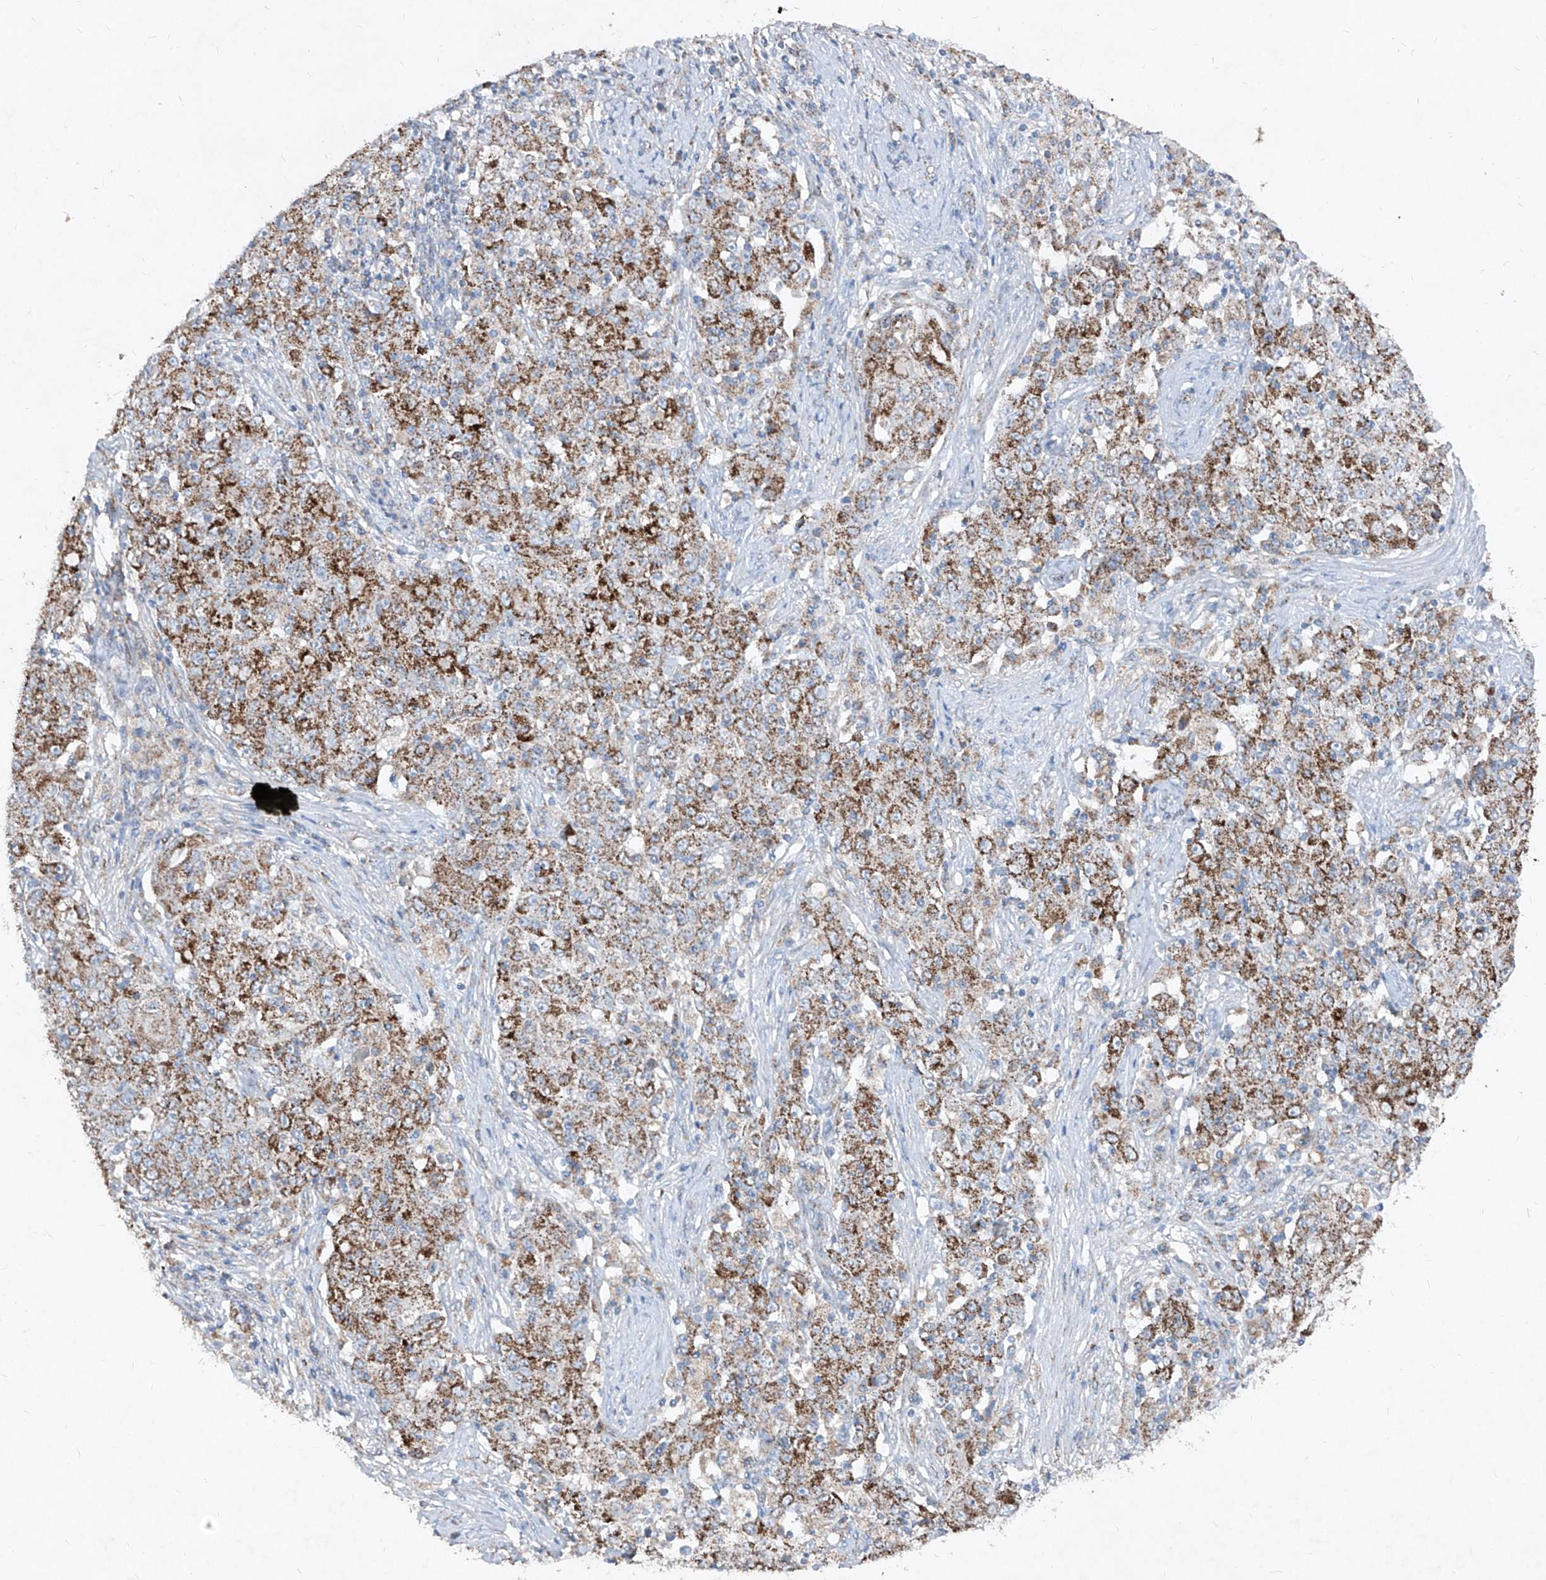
{"staining": {"intensity": "moderate", "quantity": ">75%", "location": "cytoplasmic/membranous"}, "tissue": "ovarian cancer", "cell_type": "Tumor cells", "image_type": "cancer", "snomed": [{"axis": "morphology", "description": "Carcinoma, endometroid"}, {"axis": "topography", "description": "Ovary"}], "caption": "This is a photomicrograph of IHC staining of endometroid carcinoma (ovarian), which shows moderate positivity in the cytoplasmic/membranous of tumor cells.", "gene": "ABCD3", "patient": {"sex": "female", "age": 42}}